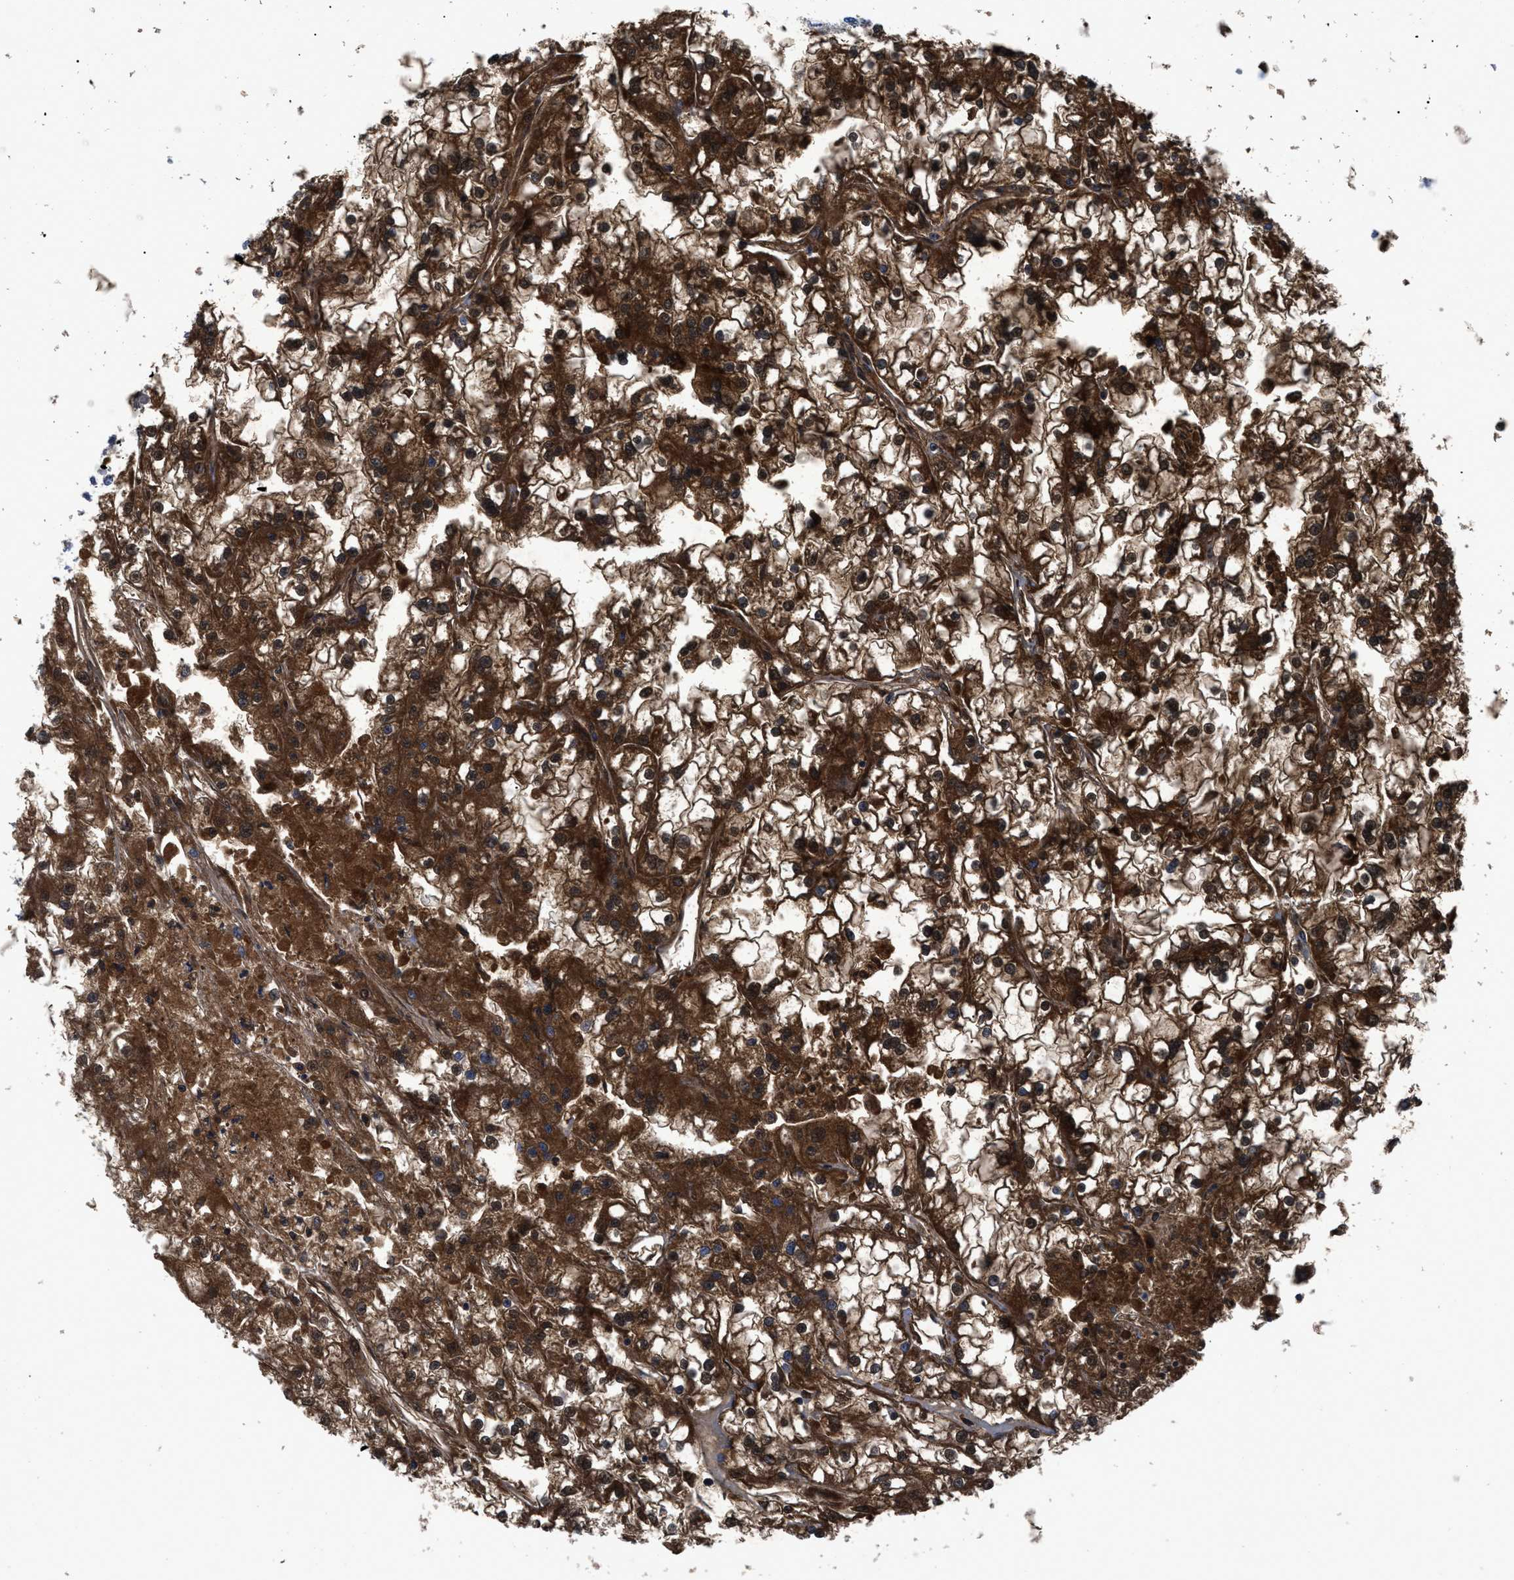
{"staining": {"intensity": "strong", "quantity": ">75%", "location": "cytoplasmic/membranous"}, "tissue": "renal cancer", "cell_type": "Tumor cells", "image_type": "cancer", "snomed": [{"axis": "morphology", "description": "Adenocarcinoma, NOS"}, {"axis": "topography", "description": "Kidney"}], "caption": "Immunohistochemical staining of human renal cancer displays high levels of strong cytoplasmic/membranous positivity in about >75% of tumor cells.", "gene": "SERPINA6", "patient": {"sex": "female", "age": 52}}